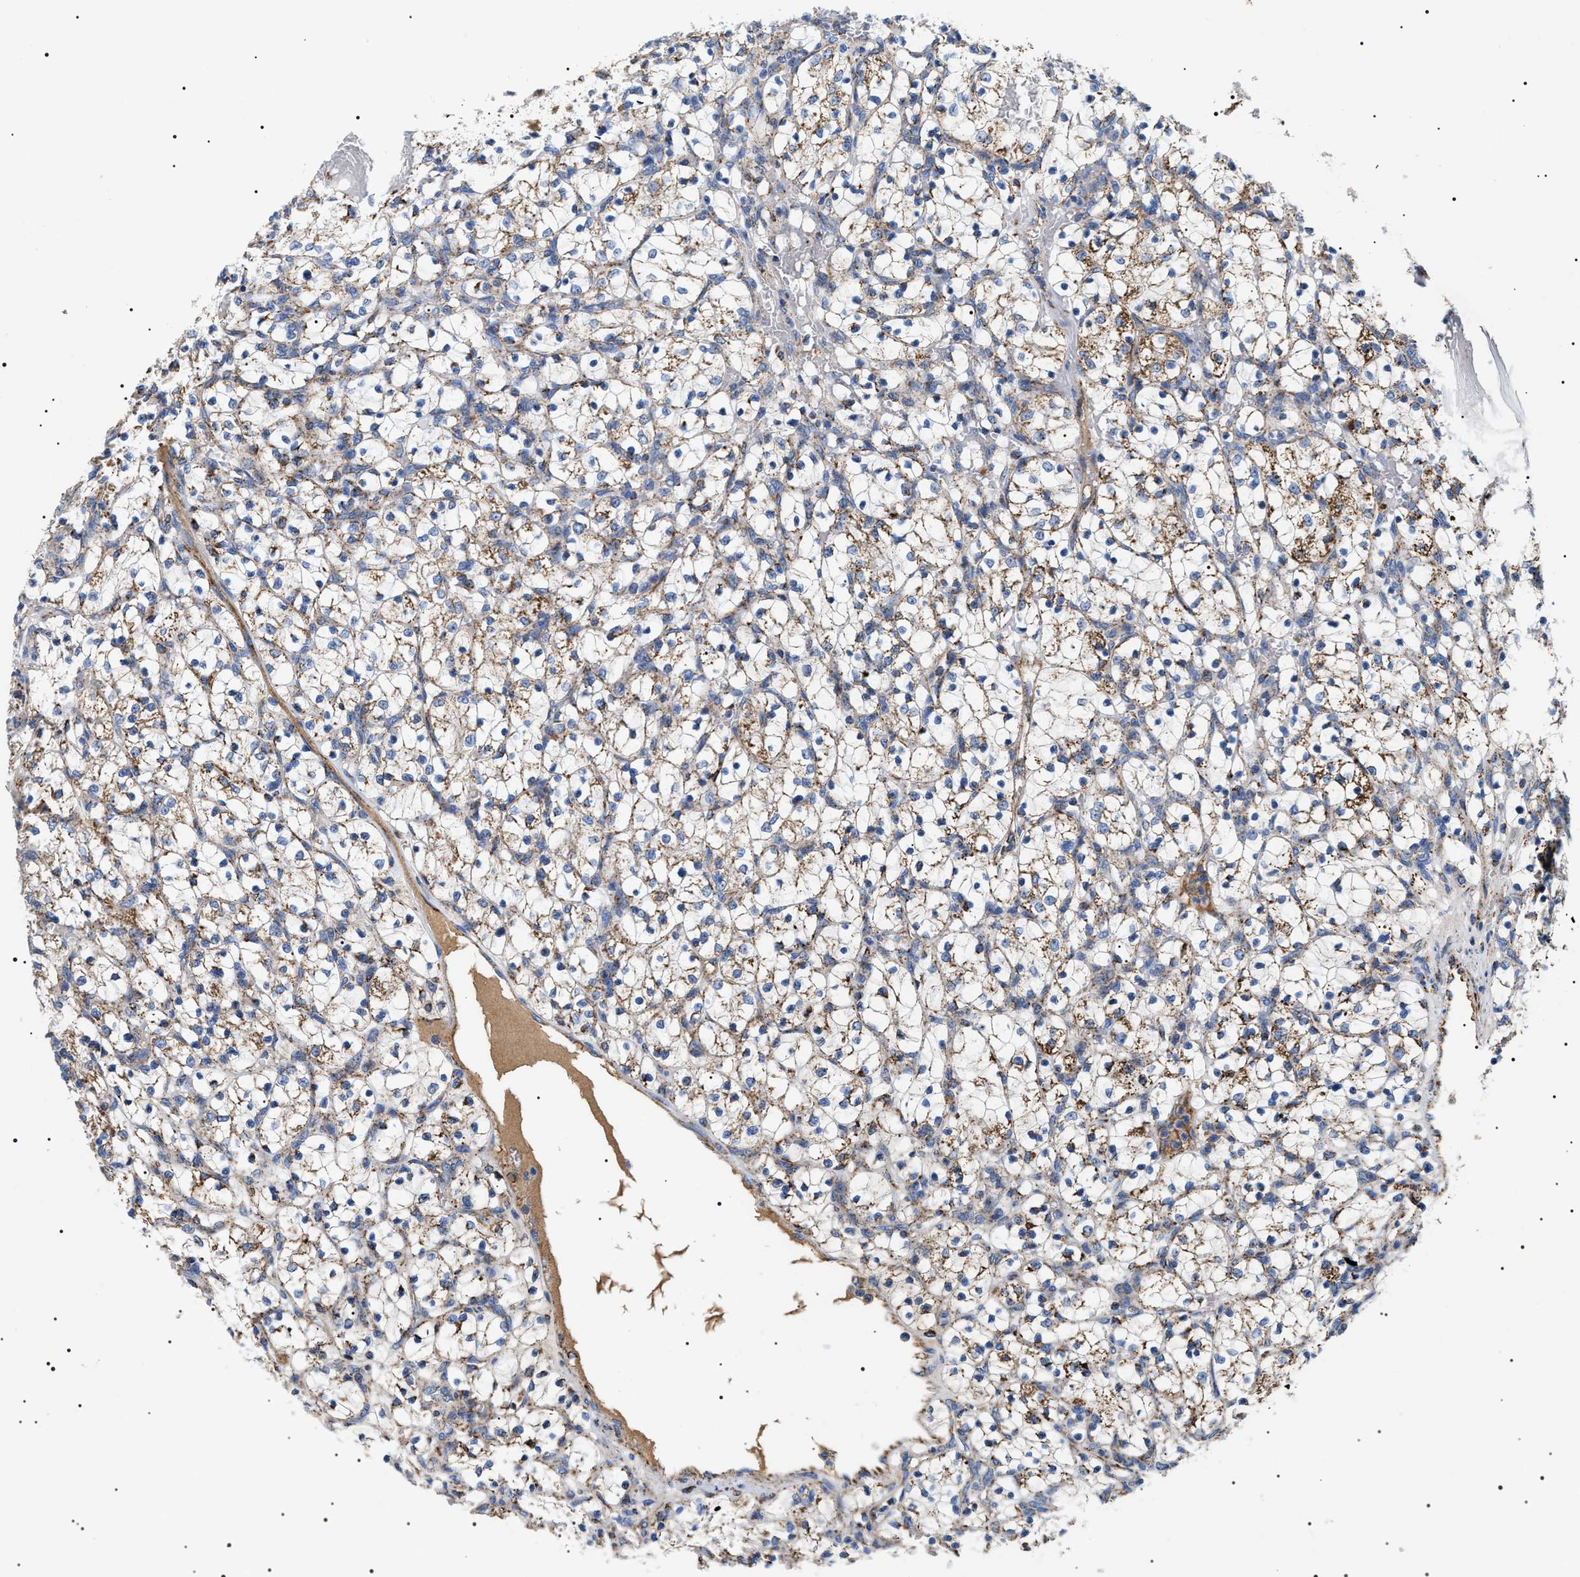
{"staining": {"intensity": "moderate", "quantity": "<25%", "location": "cytoplasmic/membranous"}, "tissue": "renal cancer", "cell_type": "Tumor cells", "image_type": "cancer", "snomed": [{"axis": "morphology", "description": "Adenocarcinoma, NOS"}, {"axis": "topography", "description": "Kidney"}], "caption": "Moderate cytoplasmic/membranous protein staining is appreciated in about <25% of tumor cells in adenocarcinoma (renal). (brown staining indicates protein expression, while blue staining denotes nuclei).", "gene": "OXSM", "patient": {"sex": "female", "age": 69}}